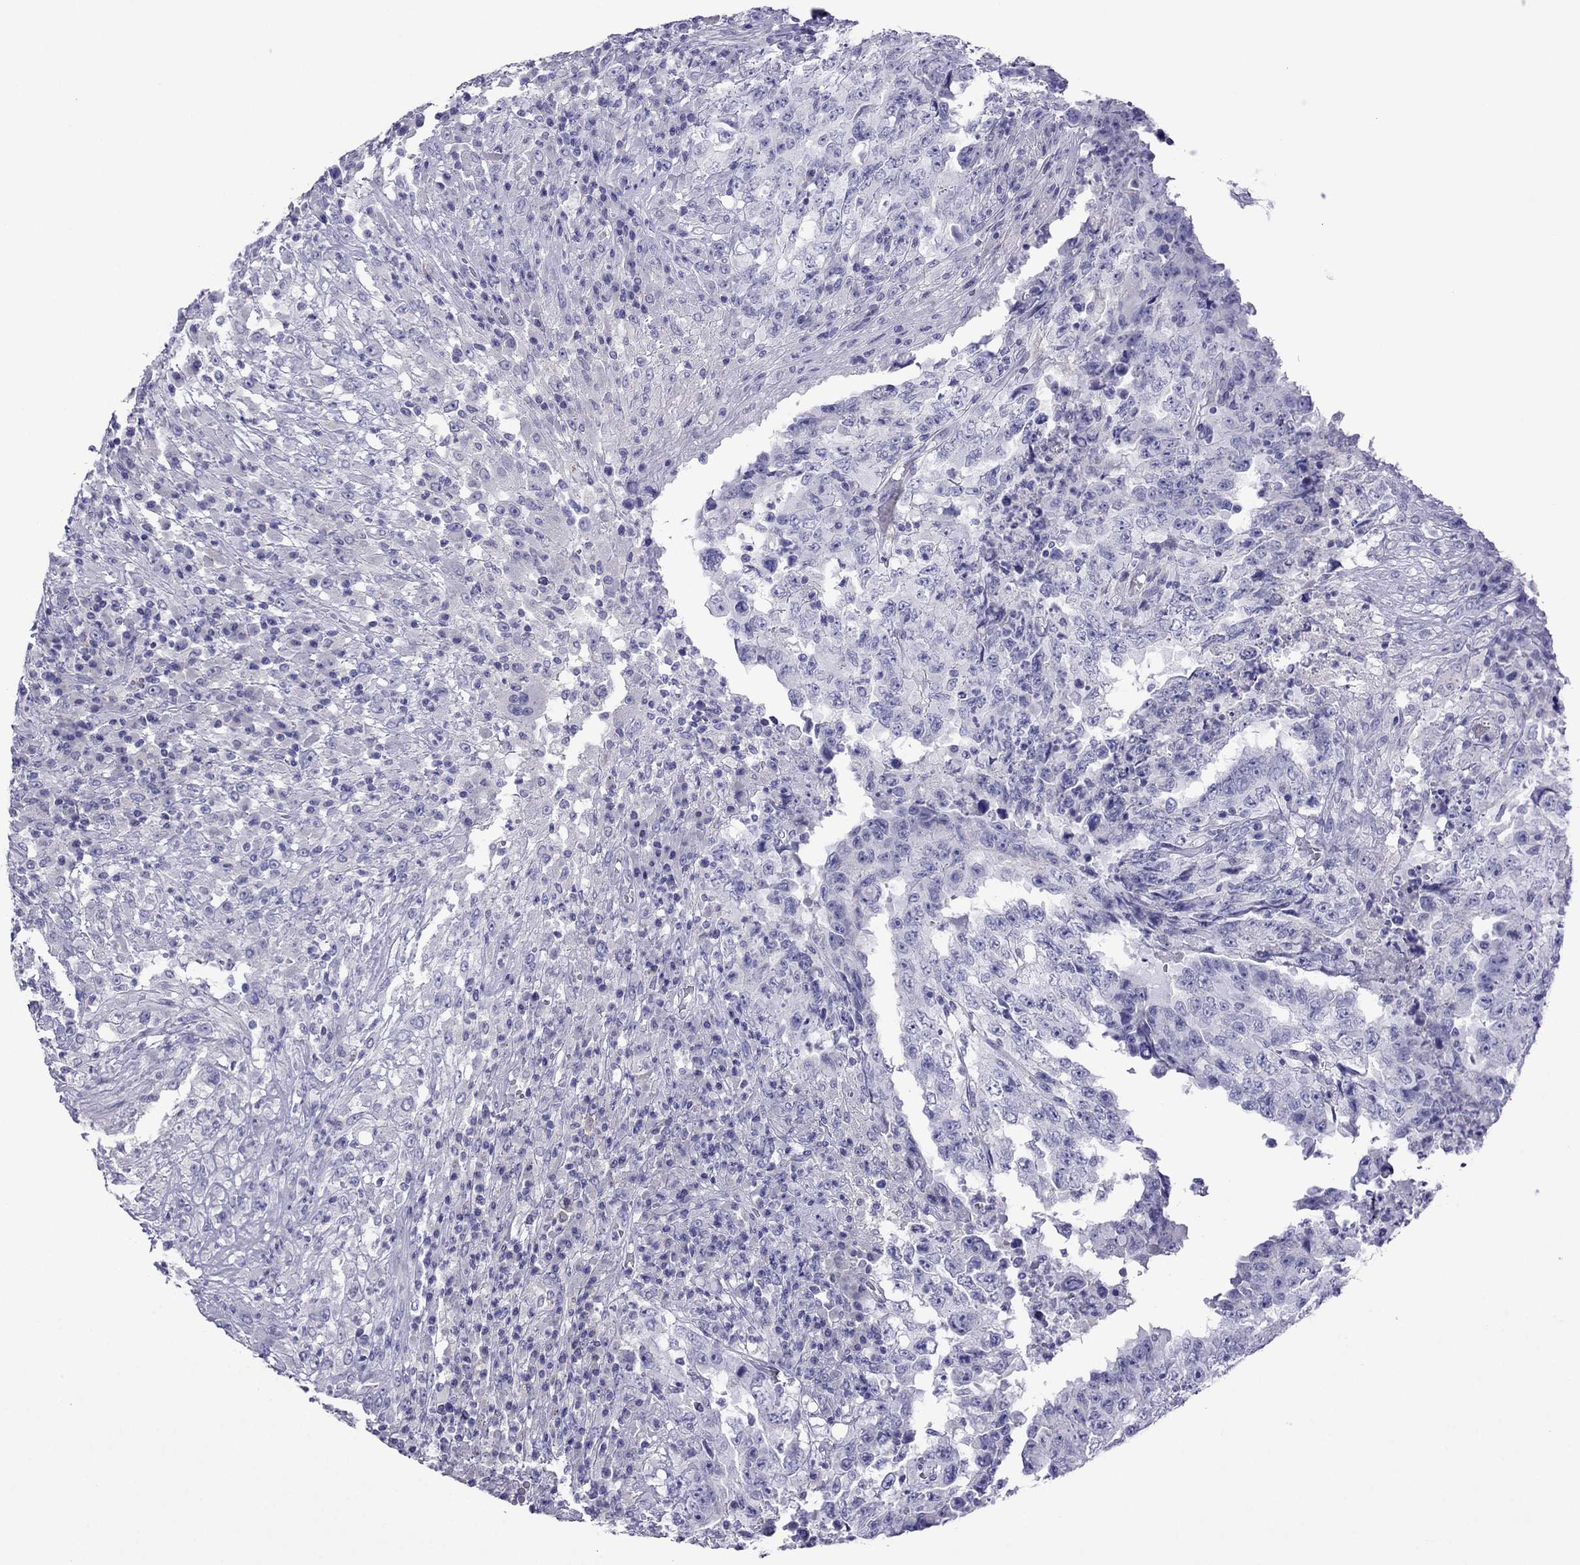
{"staining": {"intensity": "negative", "quantity": "none", "location": "none"}, "tissue": "testis cancer", "cell_type": "Tumor cells", "image_type": "cancer", "snomed": [{"axis": "morphology", "description": "Necrosis, NOS"}, {"axis": "morphology", "description": "Carcinoma, Embryonal, NOS"}, {"axis": "topography", "description": "Testis"}], "caption": "Testis cancer (embryonal carcinoma) was stained to show a protein in brown. There is no significant positivity in tumor cells.", "gene": "PCDHA6", "patient": {"sex": "male", "age": 19}}